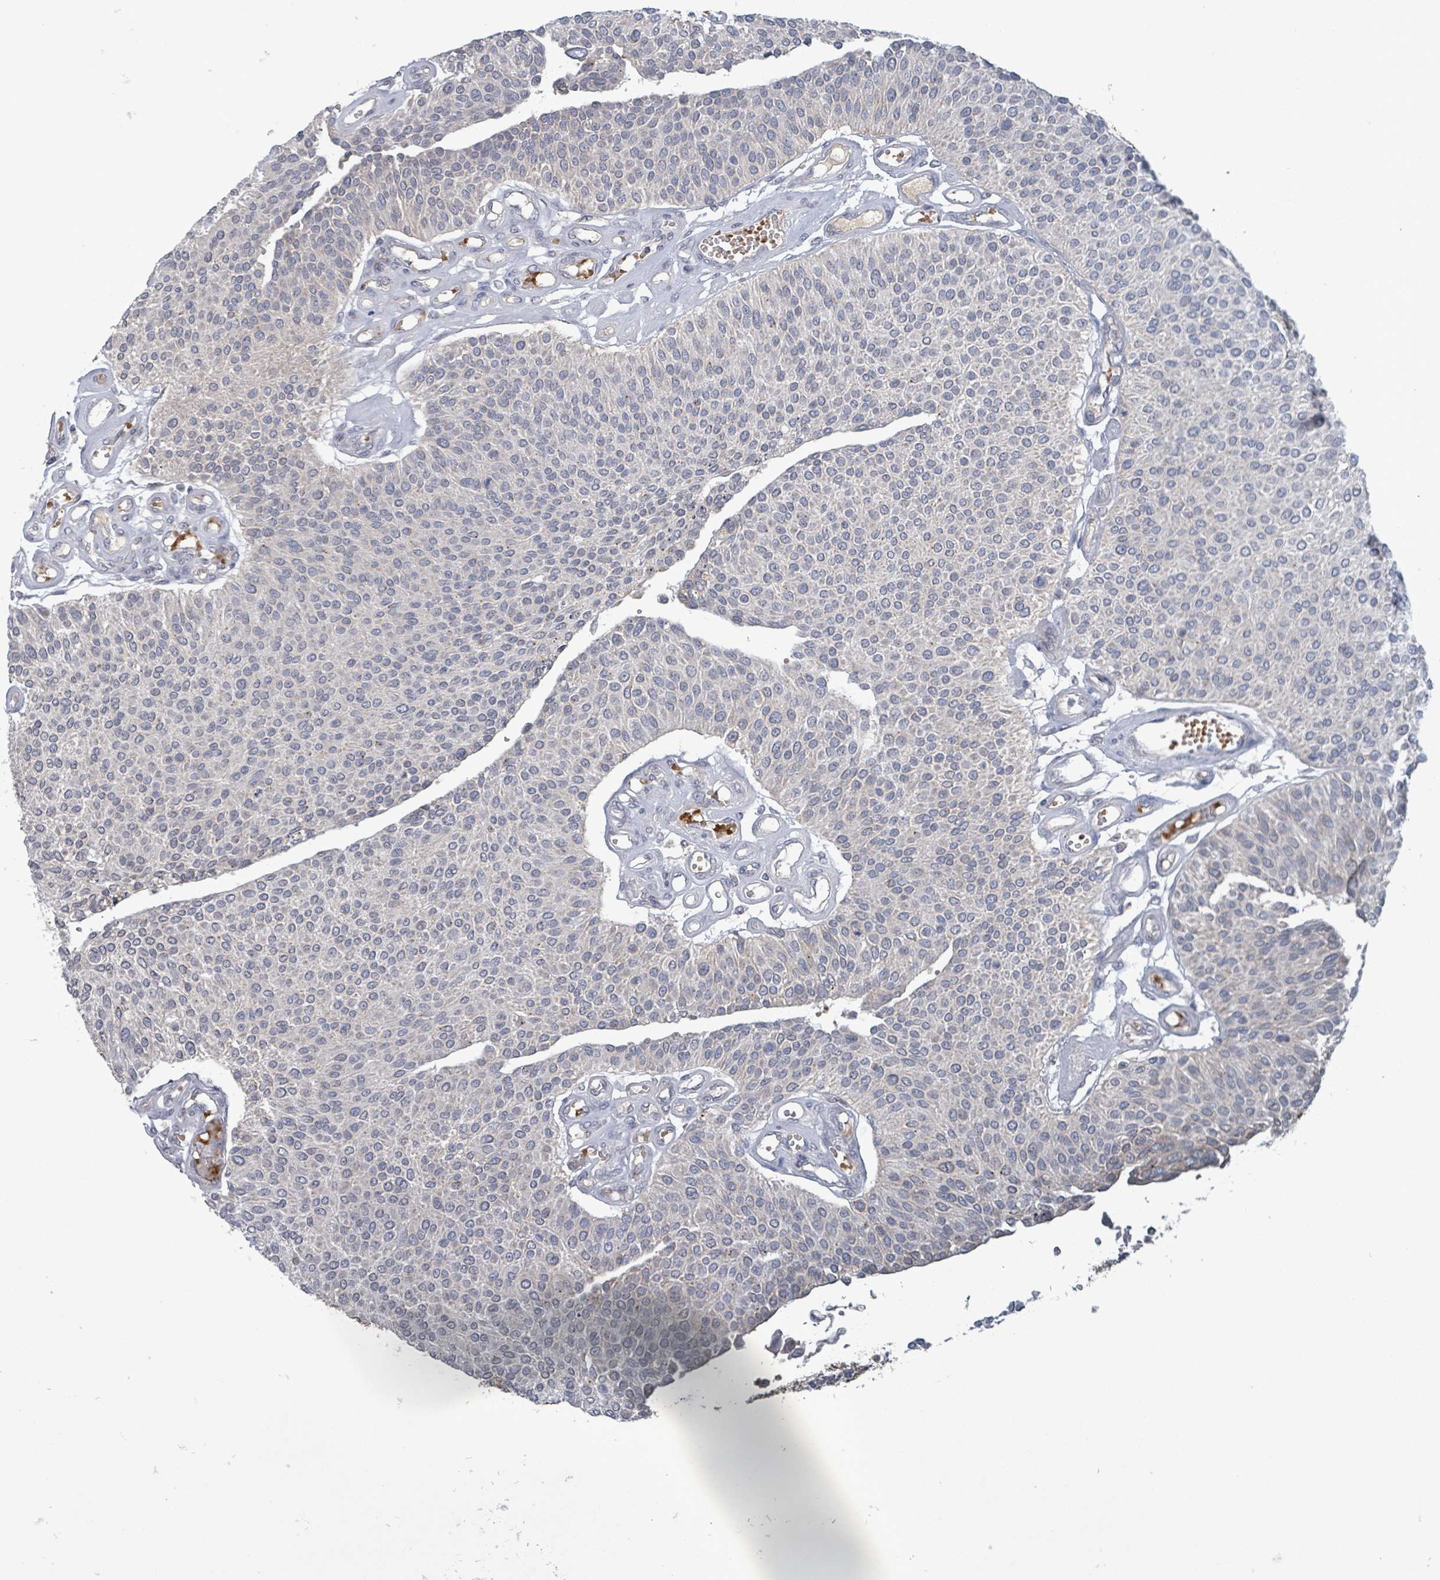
{"staining": {"intensity": "negative", "quantity": "none", "location": "none"}, "tissue": "urothelial cancer", "cell_type": "Tumor cells", "image_type": "cancer", "snomed": [{"axis": "morphology", "description": "Urothelial carcinoma, NOS"}, {"axis": "topography", "description": "Urinary bladder"}], "caption": "Urothelial cancer stained for a protein using immunohistochemistry (IHC) displays no expression tumor cells.", "gene": "GRM8", "patient": {"sex": "male", "age": 55}}